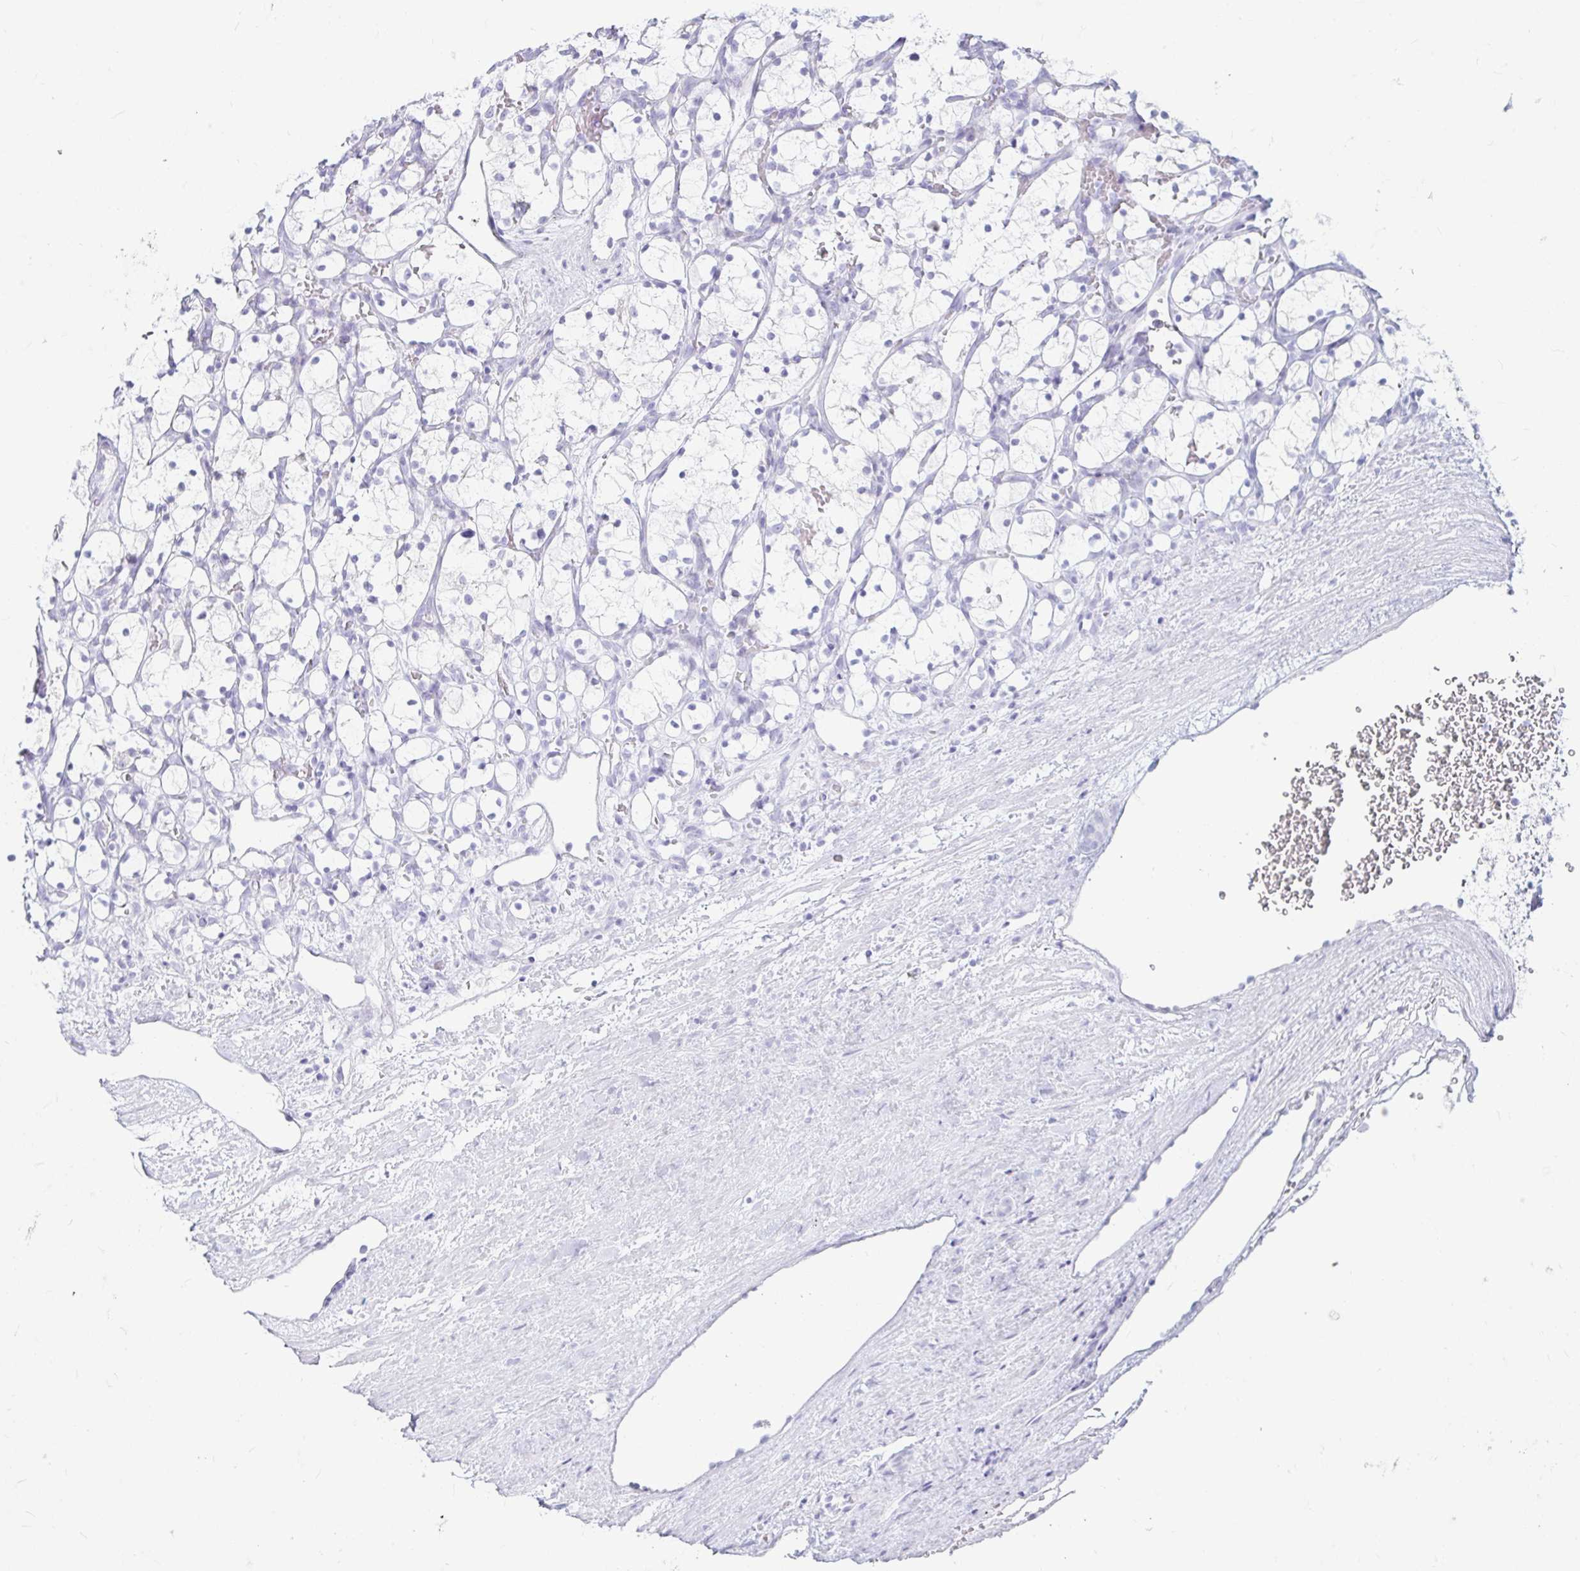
{"staining": {"intensity": "negative", "quantity": "none", "location": "none"}, "tissue": "renal cancer", "cell_type": "Tumor cells", "image_type": "cancer", "snomed": [{"axis": "morphology", "description": "Adenocarcinoma, NOS"}, {"axis": "topography", "description": "Kidney"}], "caption": "Protein analysis of renal adenocarcinoma exhibits no significant staining in tumor cells. Nuclei are stained in blue.", "gene": "ERICH6", "patient": {"sex": "female", "age": 69}}